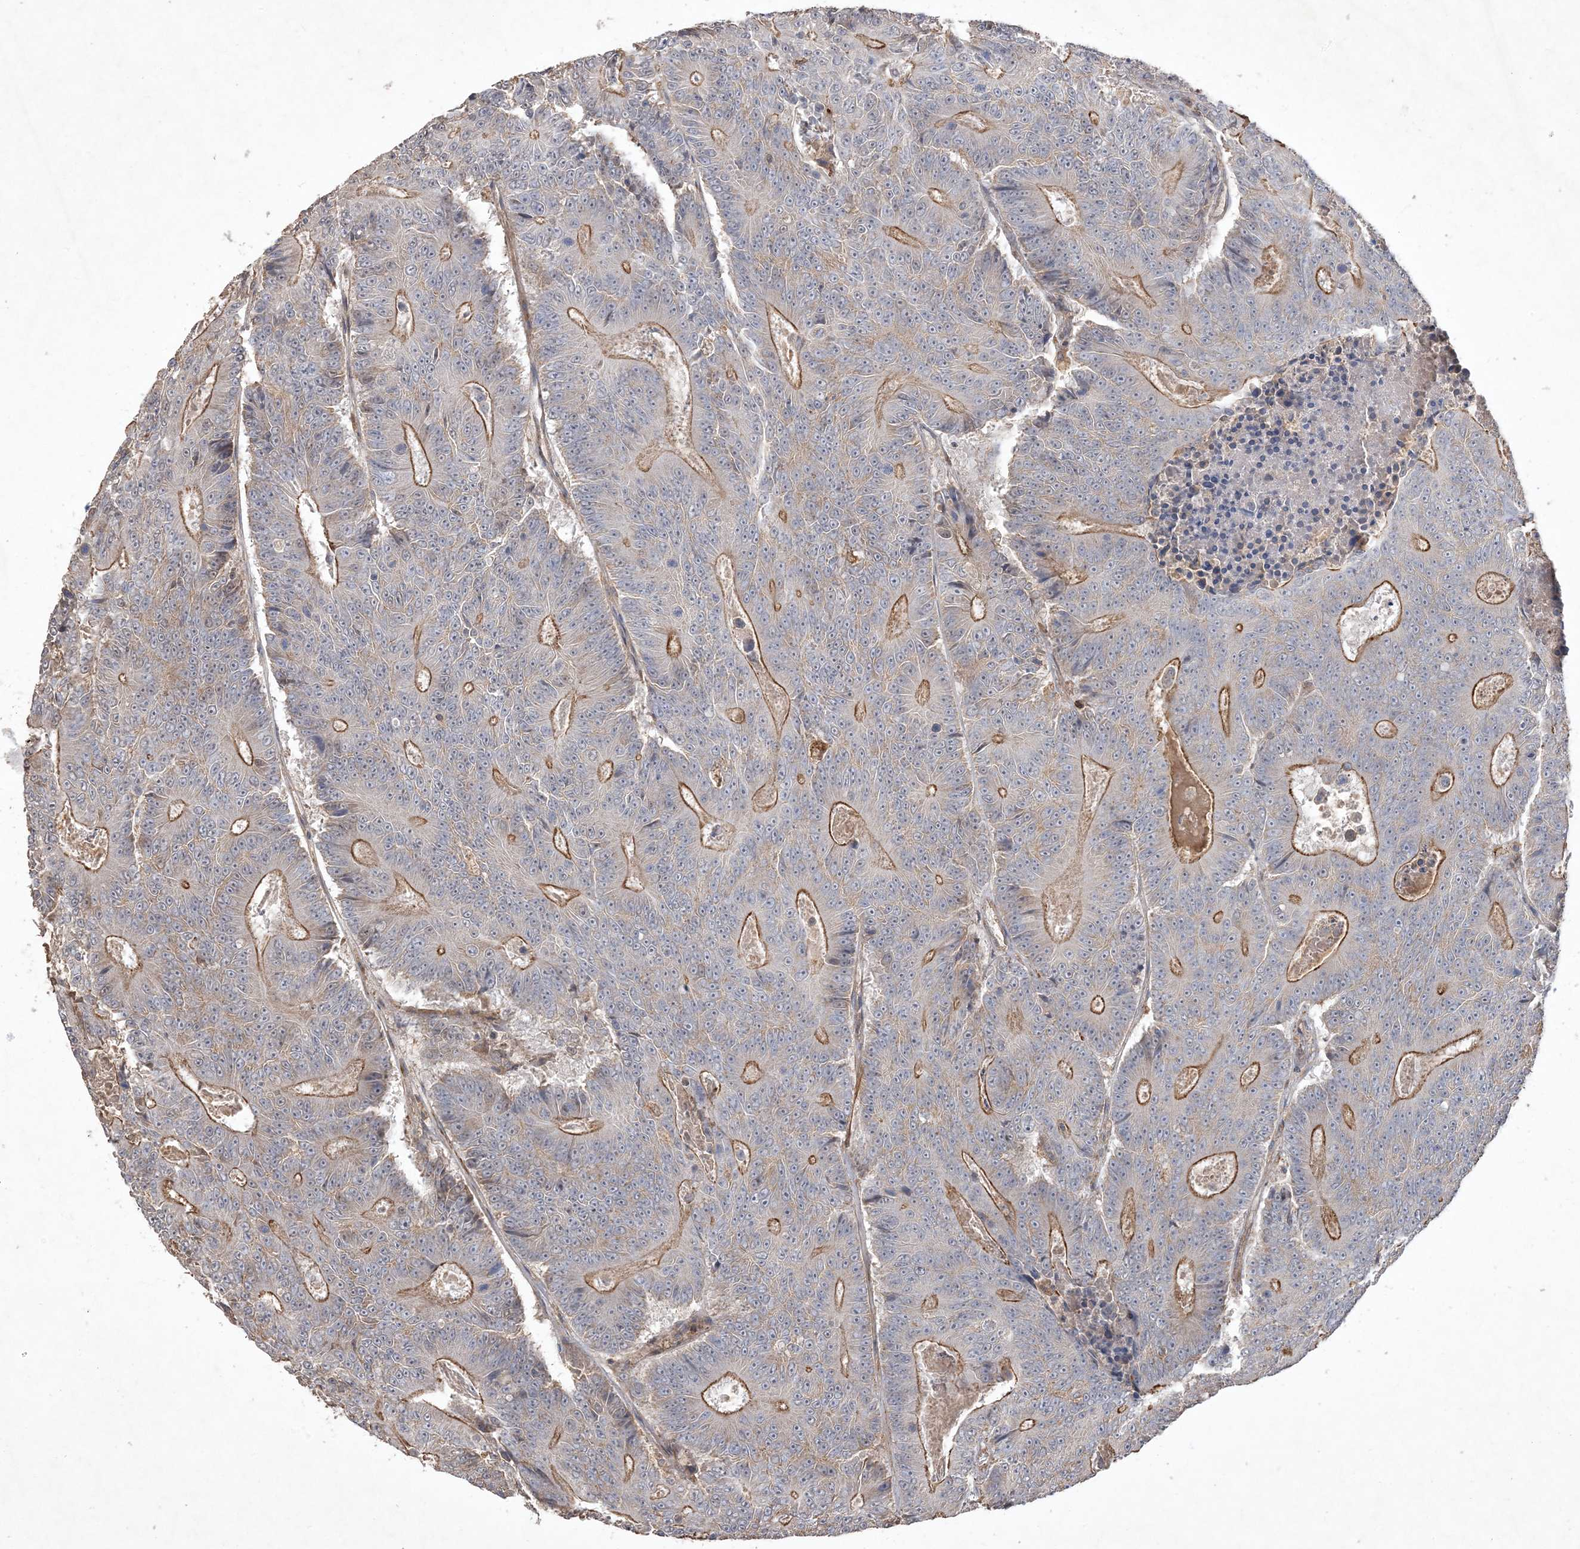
{"staining": {"intensity": "moderate", "quantity": "25%-75%", "location": "cytoplasmic/membranous"}, "tissue": "colorectal cancer", "cell_type": "Tumor cells", "image_type": "cancer", "snomed": [{"axis": "morphology", "description": "Adenocarcinoma, NOS"}, {"axis": "topography", "description": "Colon"}], "caption": "The photomicrograph shows staining of colorectal cancer (adenocarcinoma), revealing moderate cytoplasmic/membranous protein positivity (brown color) within tumor cells.", "gene": "PRRT3", "patient": {"sex": "male", "age": 83}}